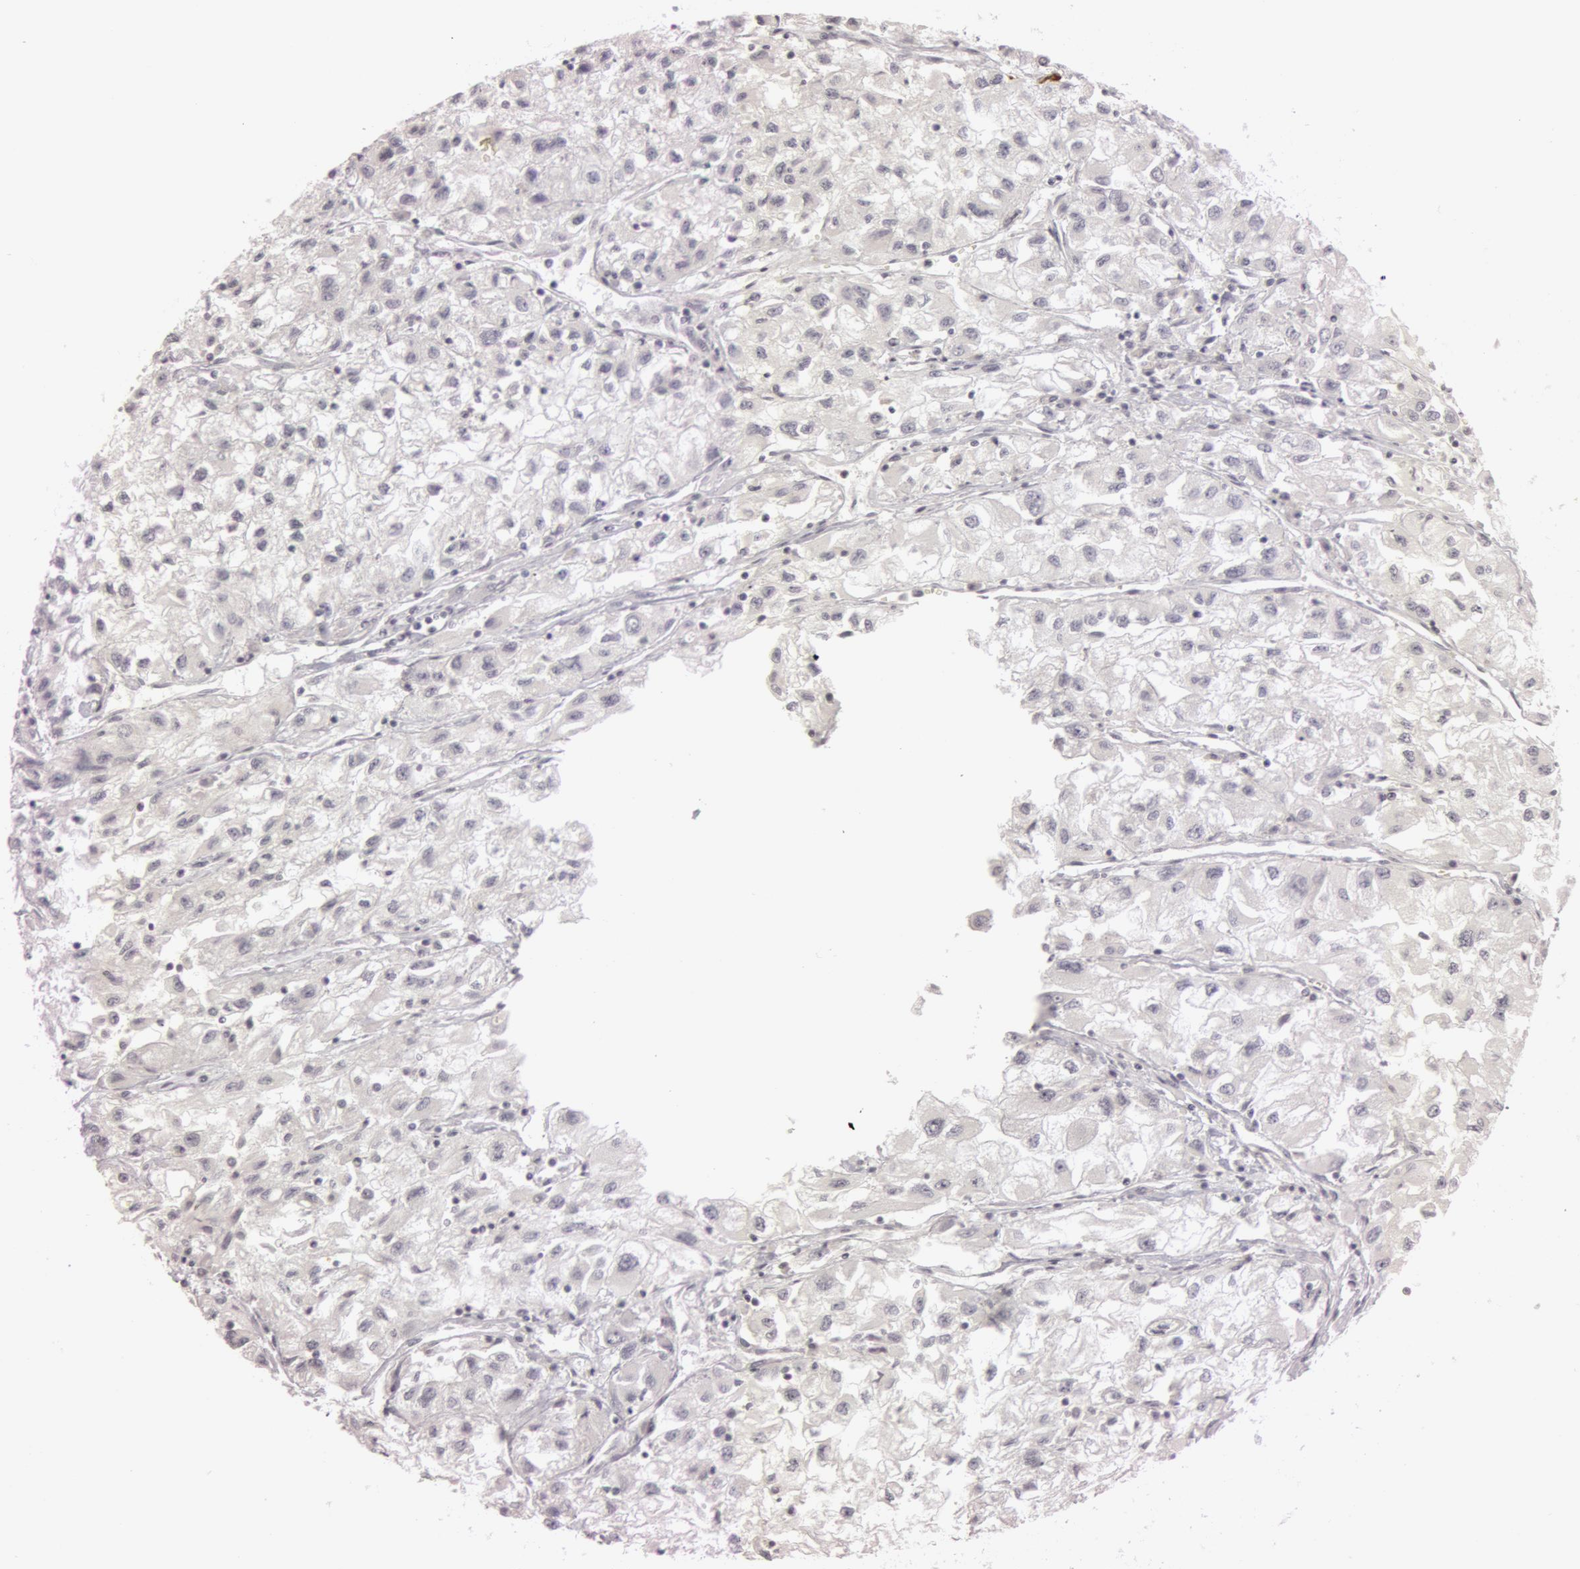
{"staining": {"intensity": "negative", "quantity": "none", "location": "none"}, "tissue": "renal cancer", "cell_type": "Tumor cells", "image_type": "cancer", "snomed": [{"axis": "morphology", "description": "Adenocarcinoma, NOS"}, {"axis": "topography", "description": "Kidney"}], "caption": "DAB (3,3'-diaminobenzidine) immunohistochemical staining of human renal cancer (adenocarcinoma) exhibits no significant positivity in tumor cells. The staining is performed using DAB brown chromogen with nuclei counter-stained in using hematoxylin.", "gene": "RALGAPA1", "patient": {"sex": "male", "age": 59}}